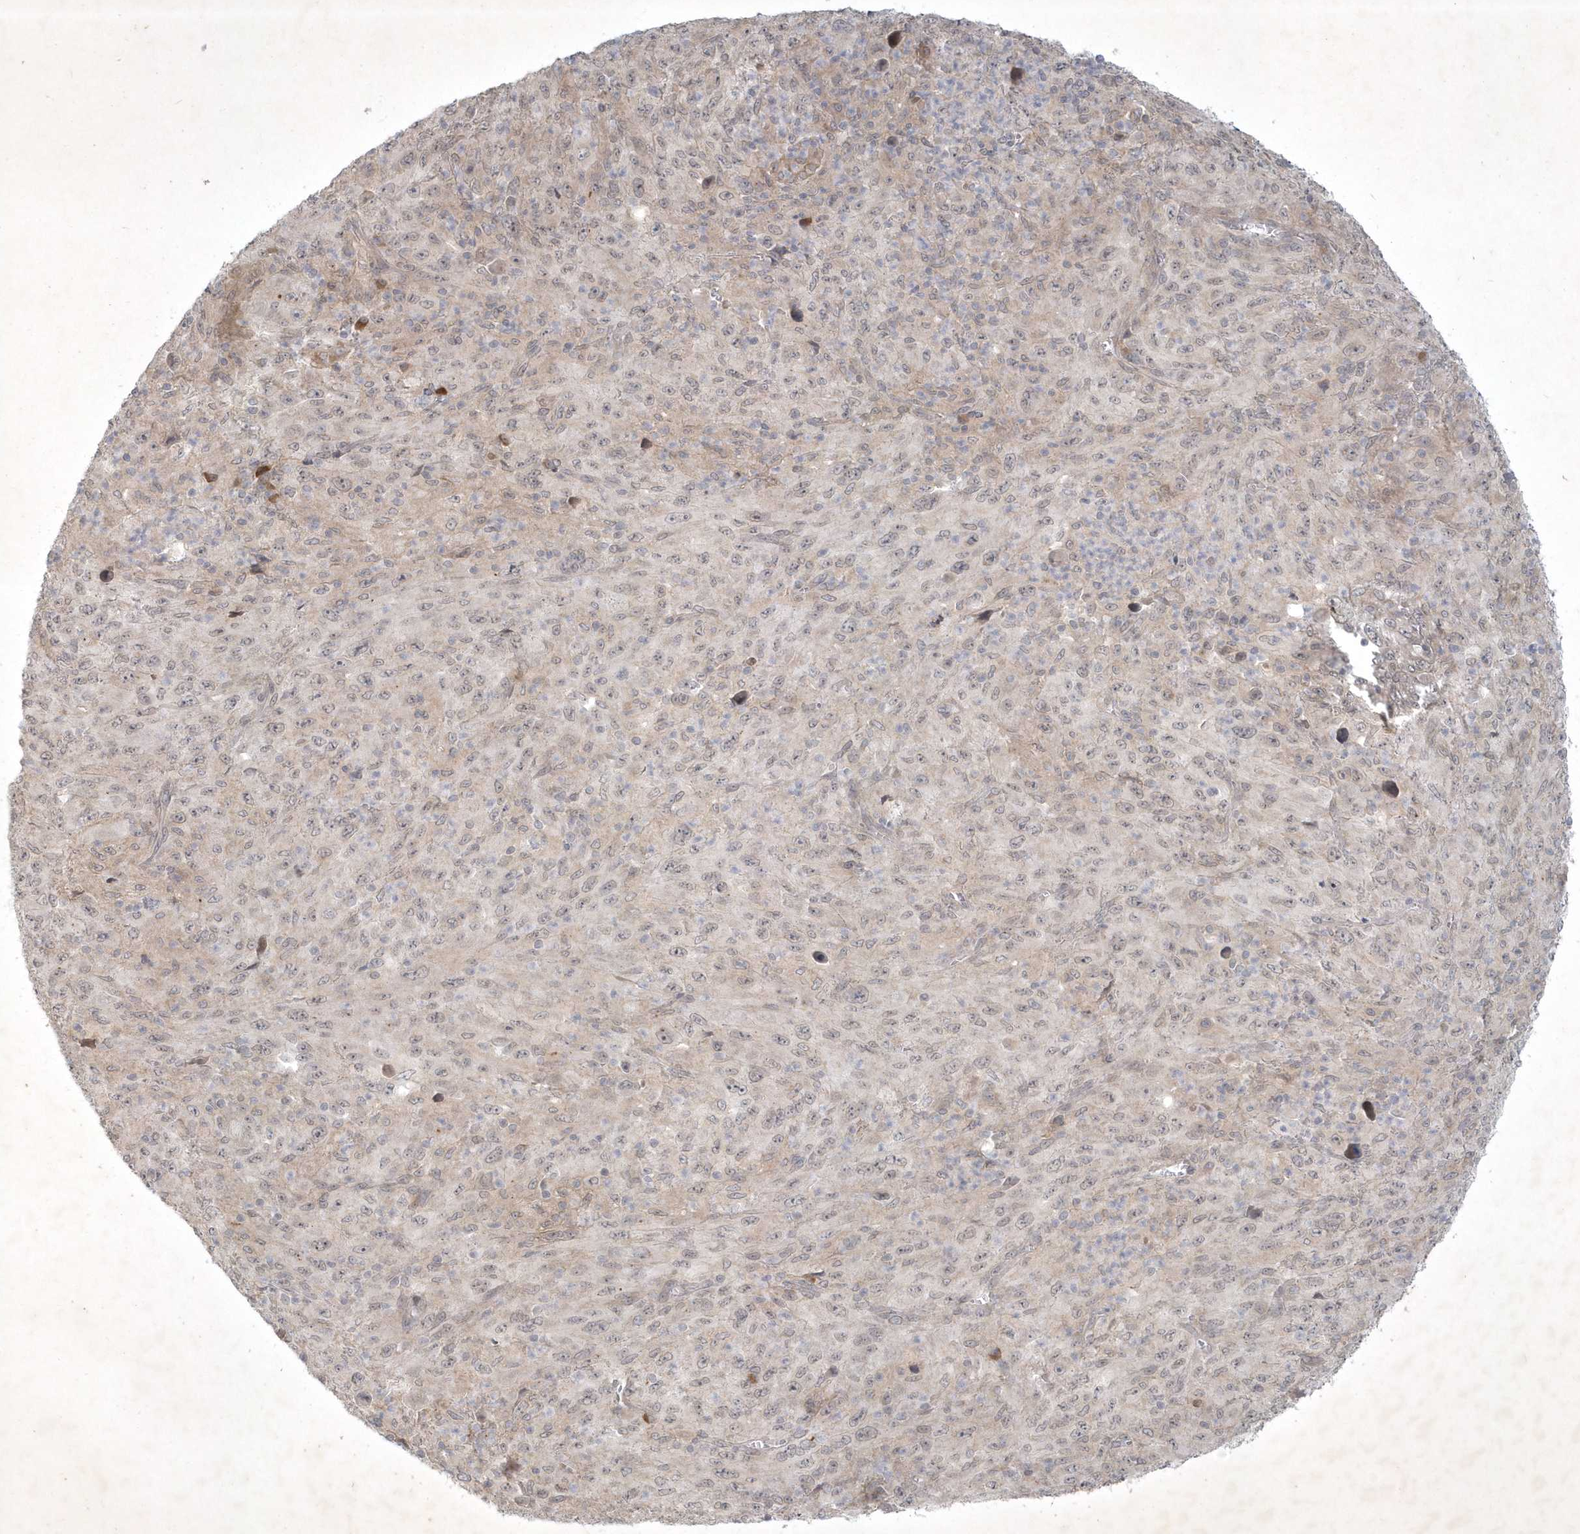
{"staining": {"intensity": "negative", "quantity": "none", "location": "none"}, "tissue": "melanoma", "cell_type": "Tumor cells", "image_type": "cancer", "snomed": [{"axis": "morphology", "description": "Malignant melanoma, Metastatic site"}, {"axis": "topography", "description": "Skin"}], "caption": "Immunohistochemical staining of human malignant melanoma (metastatic site) shows no significant positivity in tumor cells.", "gene": "BOD1", "patient": {"sex": "female", "age": 56}}